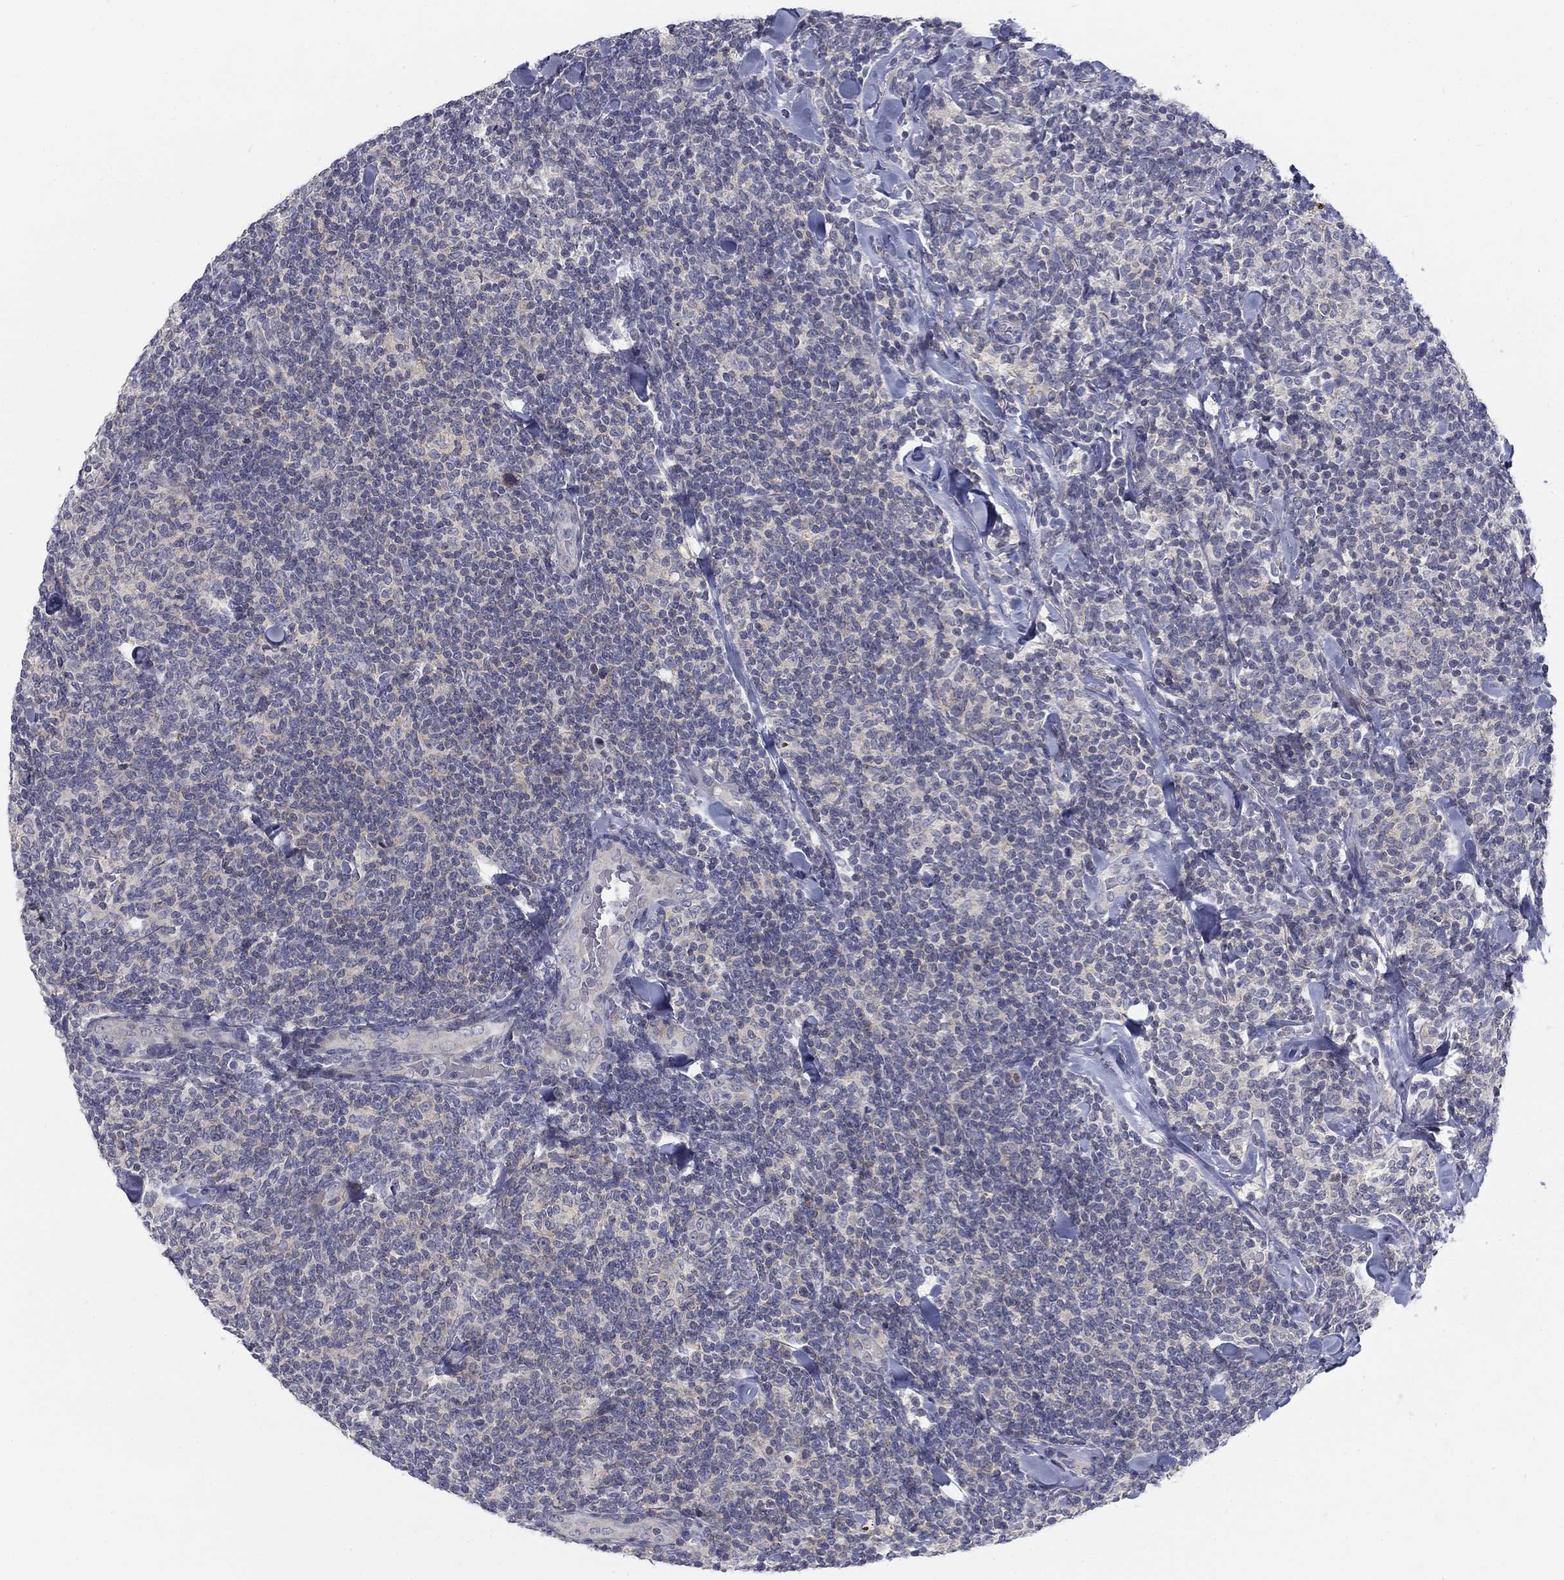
{"staining": {"intensity": "negative", "quantity": "none", "location": "none"}, "tissue": "lymphoma", "cell_type": "Tumor cells", "image_type": "cancer", "snomed": [{"axis": "morphology", "description": "Malignant lymphoma, non-Hodgkin's type, Low grade"}, {"axis": "topography", "description": "Lymph node"}], "caption": "Tumor cells are negative for protein expression in human low-grade malignant lymphoma, non-Hodgkin's type.", "gene": "ATP1A3", "patient": {"sex": "female", "age": 56}}